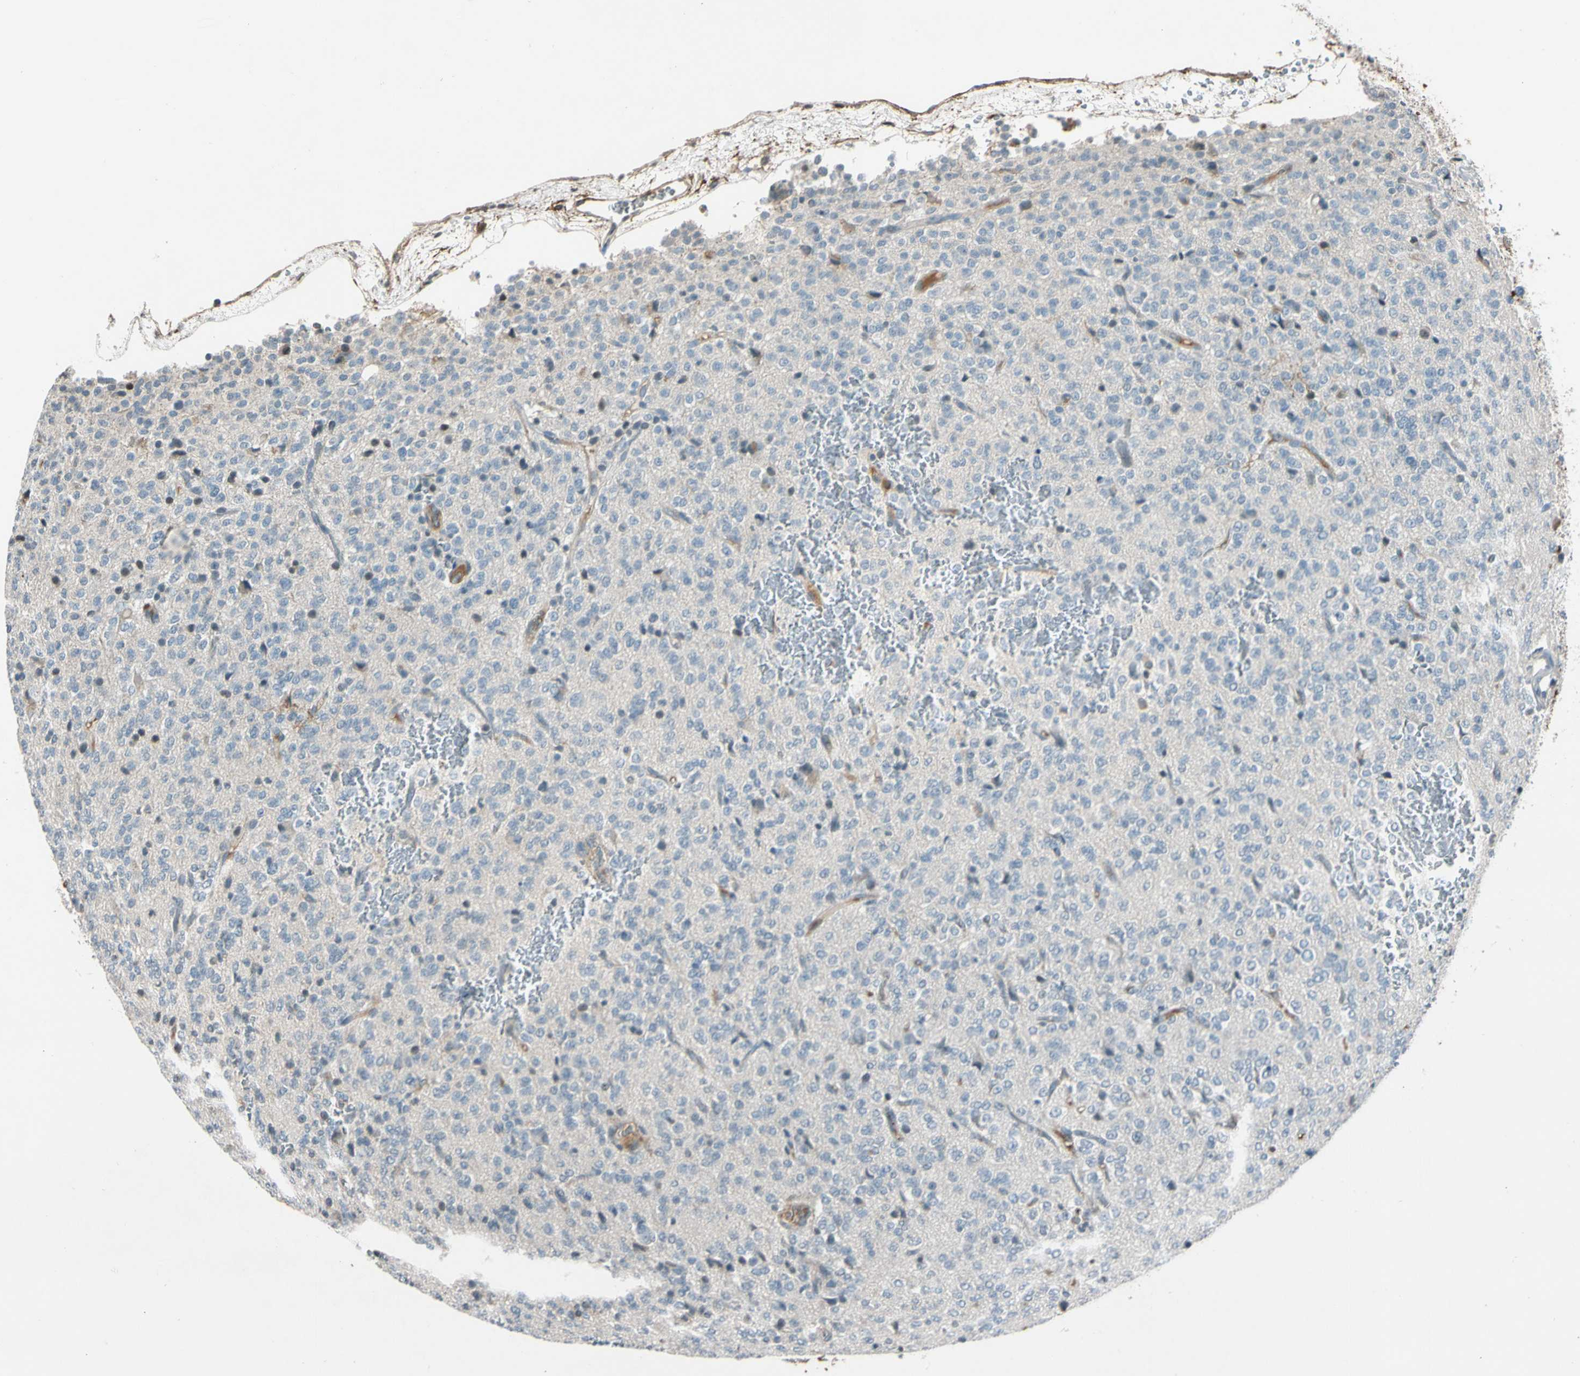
{"staining": {"intensity": "negative", "quantity": "none", "location": "none"}, "tissue": "glioma", "cell_type": "Tumor cells", "image_type": "cancer", "snomed": [{"axis": "morphology", "description": "Glioma, malignant, Low grade"}, {"axis": "topography", "description": "Brain"}], "caption": "This is a micrograph of IHC staining of malignant glioma (low-grade), which shows no positivity in tumor cells. (DAB IHC with hematoxylin counter stain).", "gene": "PDPN", "patient": {"sex": "male", "age": 38}}